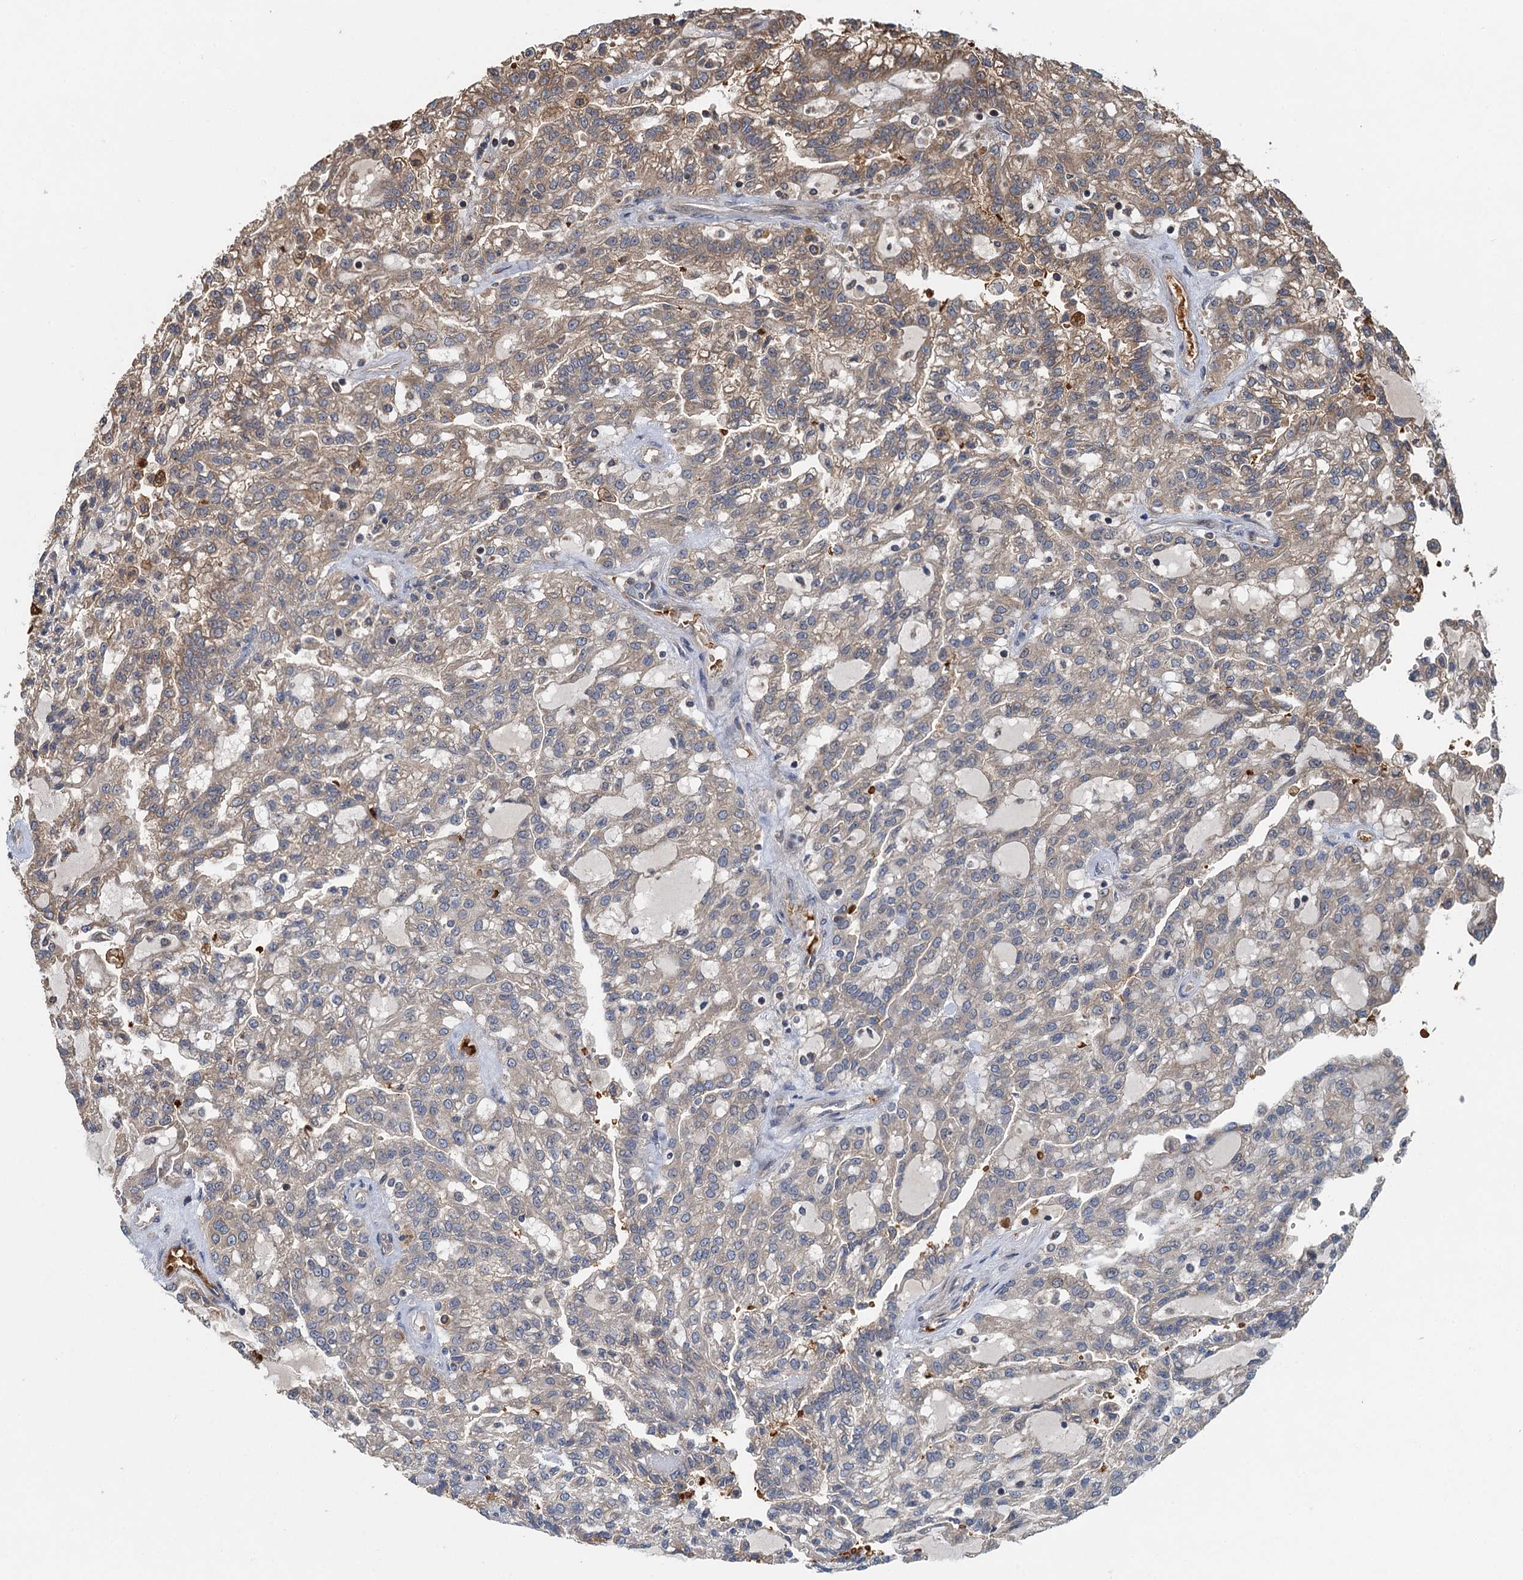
{"staining": {"intensity": "weak", "quantity": "25%-75%", "location": "cytoplasmic/membranous"}, "tissue": "renal cancer", "cell_type": "Tumor cells", "image_type": "cancer", "snomed": [{"axis": "morphology", "description": "Adenocarcinoma, NOS"}, {"axis": "topography", "description": "Kidney"}], "caption": "This is an image of immunohistochemistry (IHC) staining of renal adenocarcinoma, which shows weak staining in the cytoplasmic/membranous of tumor cells.", "gene": "SNX32", "patient": {"sex": "male", "age": 63}}